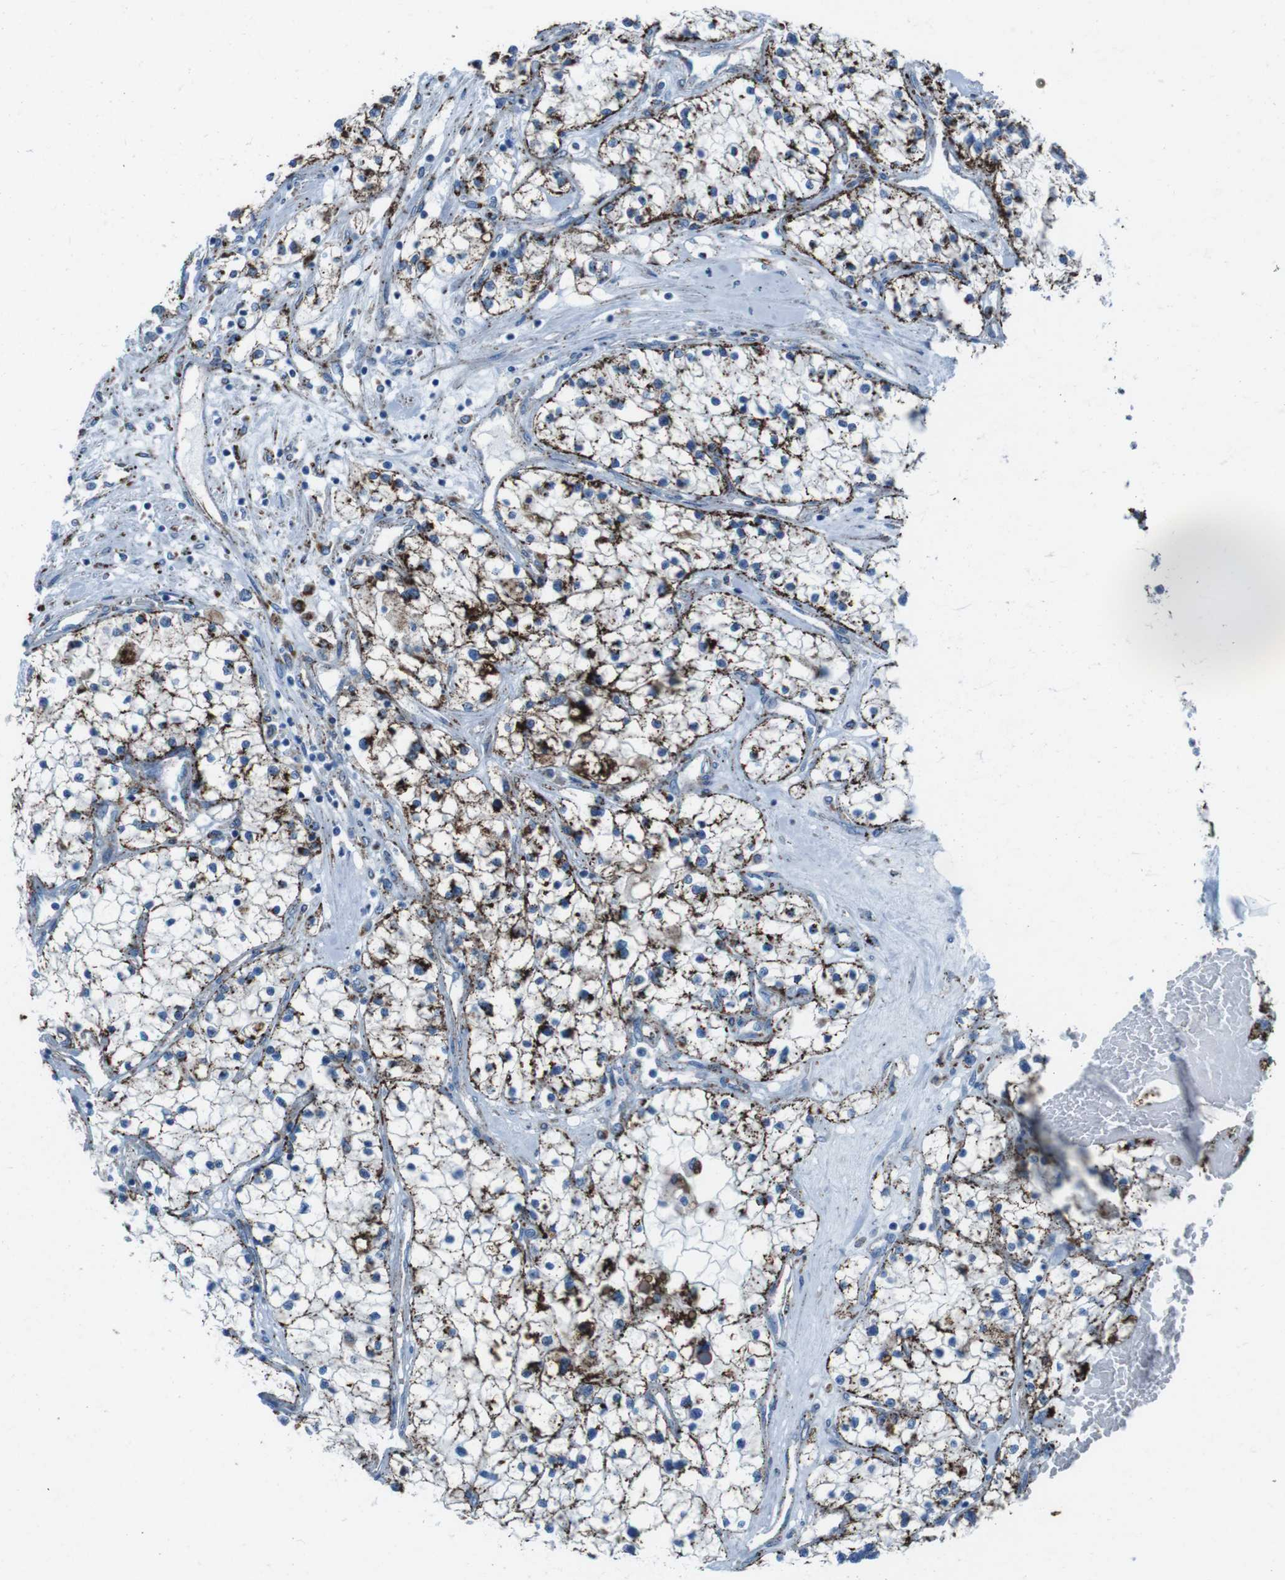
{"staining": {"intensity": "strong", "quantity": "25%-75%", "location": "cytoplasmic/membranous"}, "tissue": "renal cancer", "cell_type": "Tumor cells", "image_type": "cancer", "snomed": [{"axis": "morphology", "description": "Adenocarcinoma, NOS"}, {"axis": "topography", "description": "Kidney"}], "caption": "Immunohistochemistry (IHC) micrograph of neoplastic tissue: human renal cancer (adenocarcinoma) stained using IHC shows high levels of strong protein expression localized specifically in the cytoplasmic/membranous of tumor cells, appearing as a cytoplasmic/membranous brown color.", "gene": "SCARB2", "patient": {"sex": "male", "age": 68}}